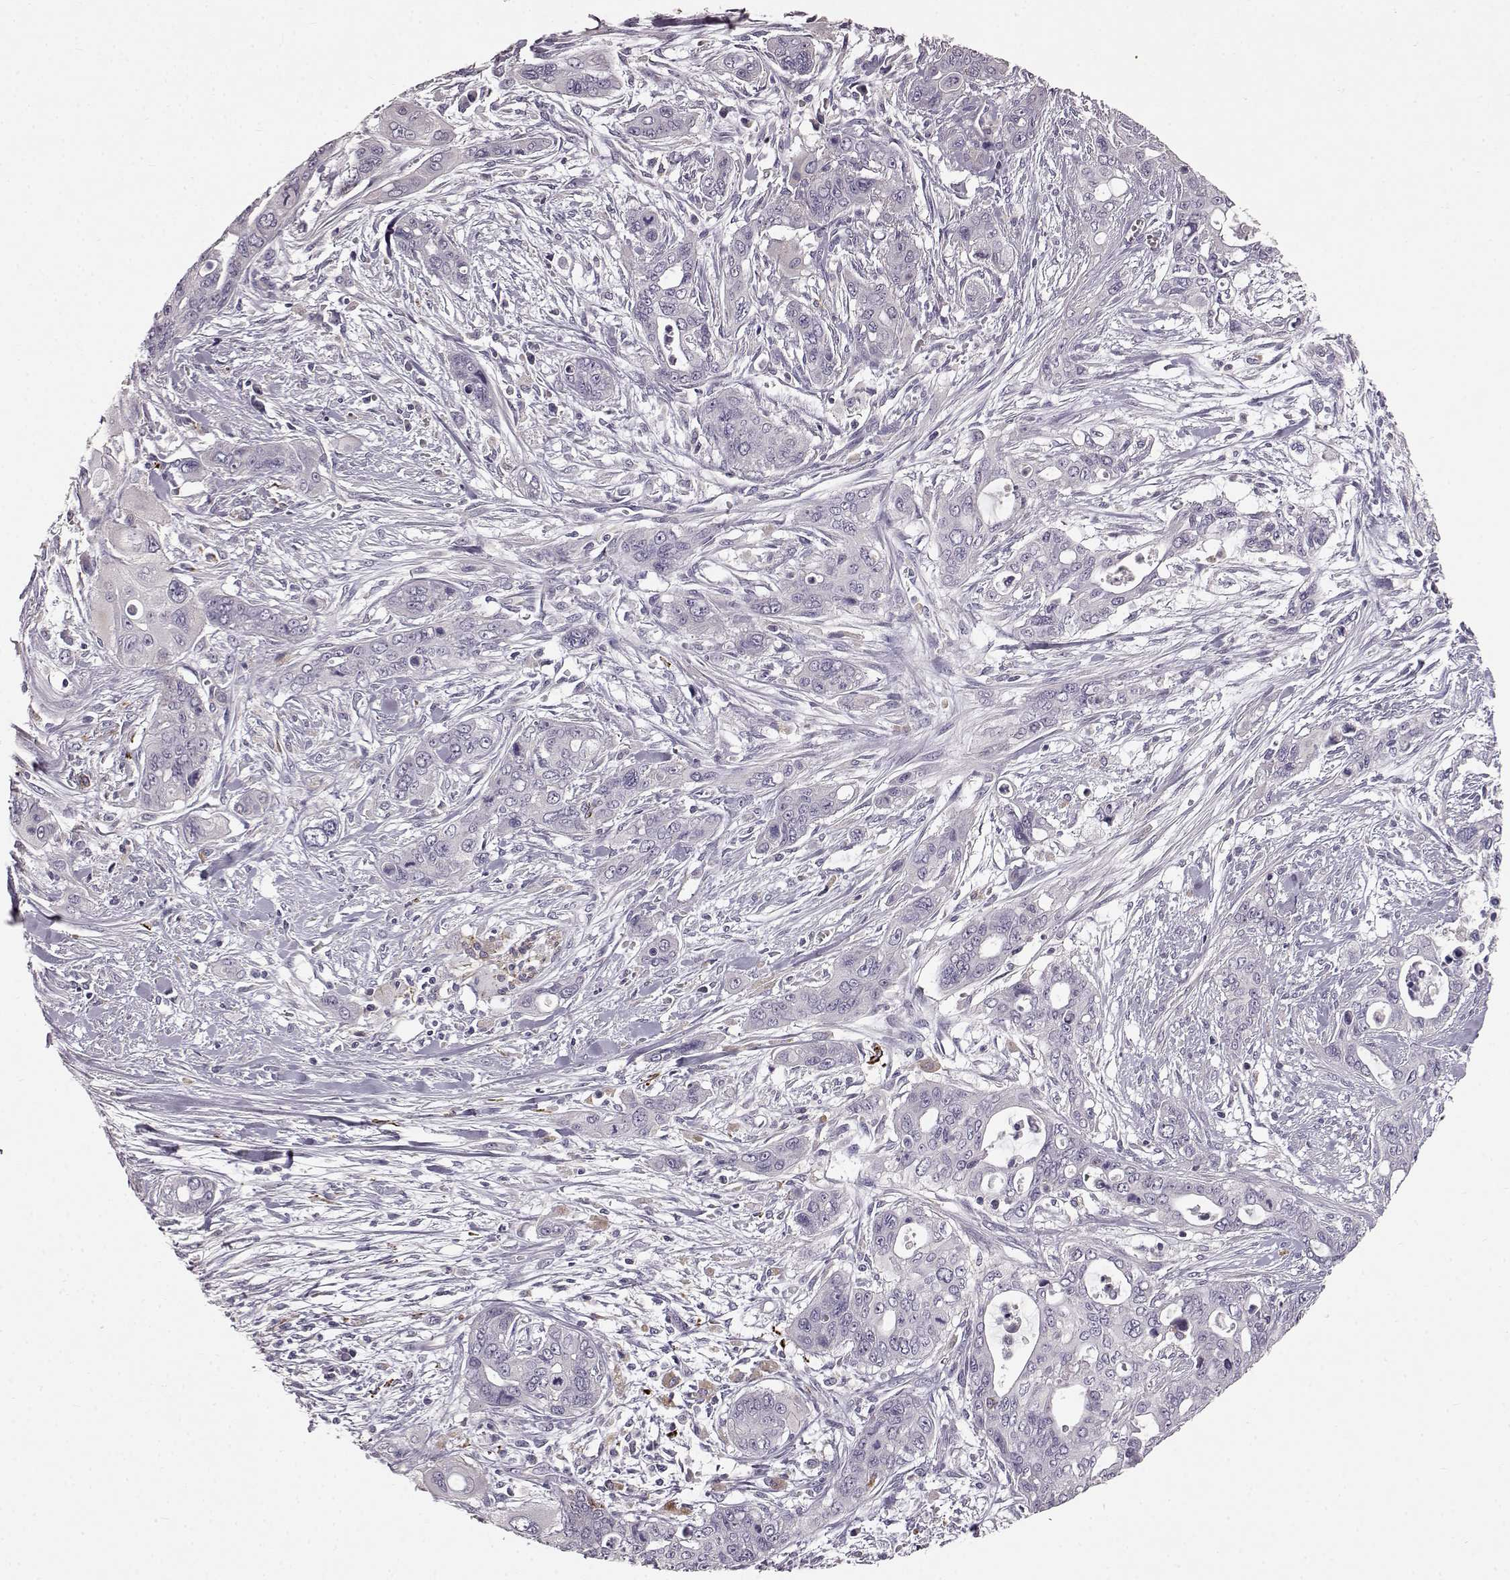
{"staining": {"intensity": "negative", "quantity": "none", "location": "none"}, "tissue": "pancreatic cancer", "cell_type": "Tumor cells", "image_type": "cancer", "snomed": [{"axis": "morphology", "description": "Adenocarcinoma, NOS"}, {"axis": "topography", "description": "Pancreas"}], "caption": "There is no significant staining in tumor cells of pancreatic cancer (adenocarcinoma). The staining is performed using DAB (3,3'-diaminobenzidine) brown chromogen with nuclei counter-stained in using hematoxylin.", "gene": "CCNF", "patient": {"sex": "male", "age": 47}}